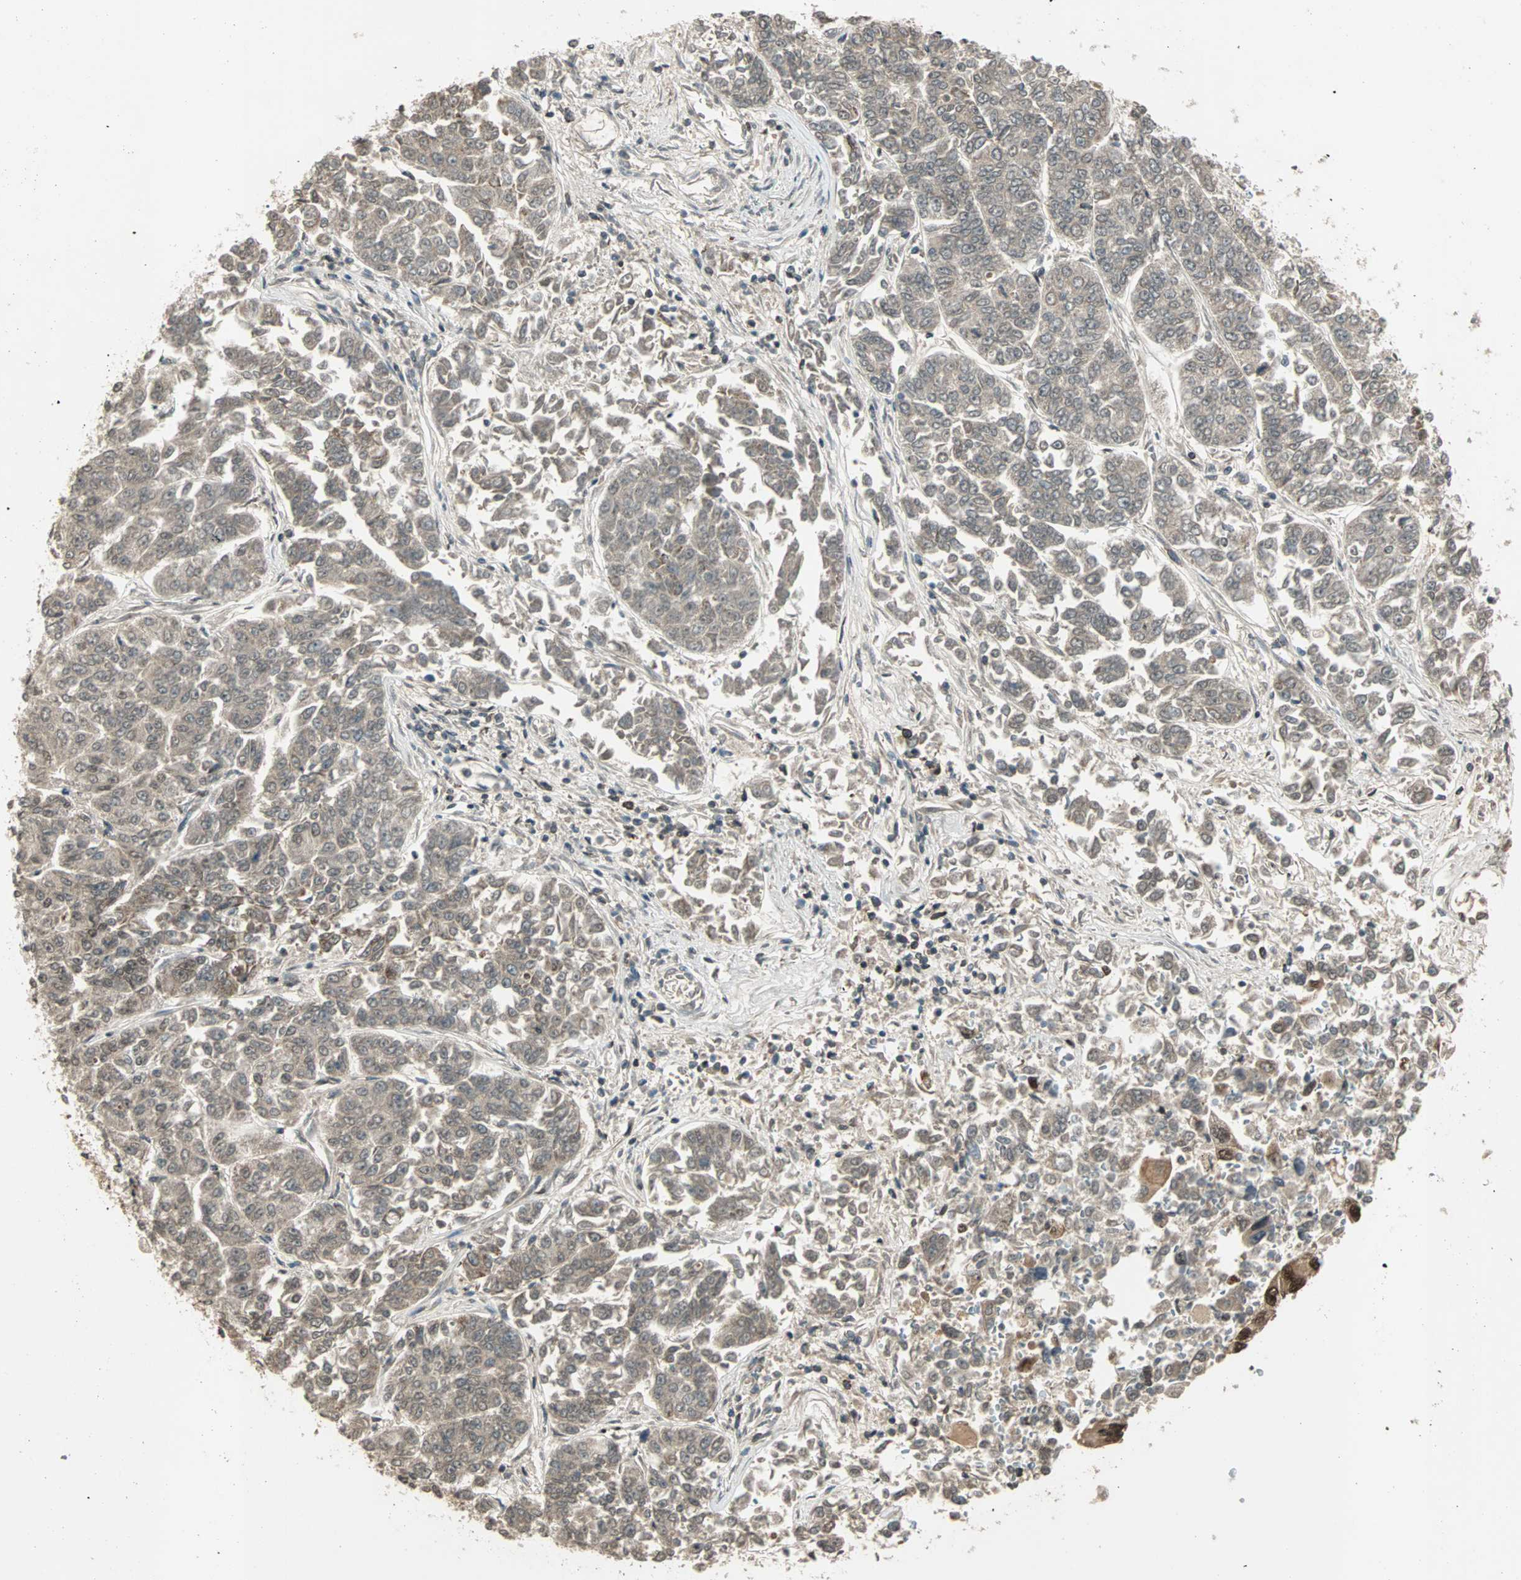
{"staining": {"intensity": "moderate", "quantity": ">75%", "location": "cytoplasmic/membranous,nuclear"}, "tissue": "lung cancer", "cell_type": "Tumor cells", "image_type": "cancer", "snomed": [{"axis": "morphology", "description": "Adenocarcinoma, NOS"}, {"axis": "topography", "description": "Lung"}], "caption": "About >75% of tumor cells in adenocarcinoma (lung) show moderate cytoplasmic/membranous and nuclear protein positivity as visualized by brown immunohistochemical staining.", "gene": "ZNF44", "patient": {"sex": "male", "age": 84}}